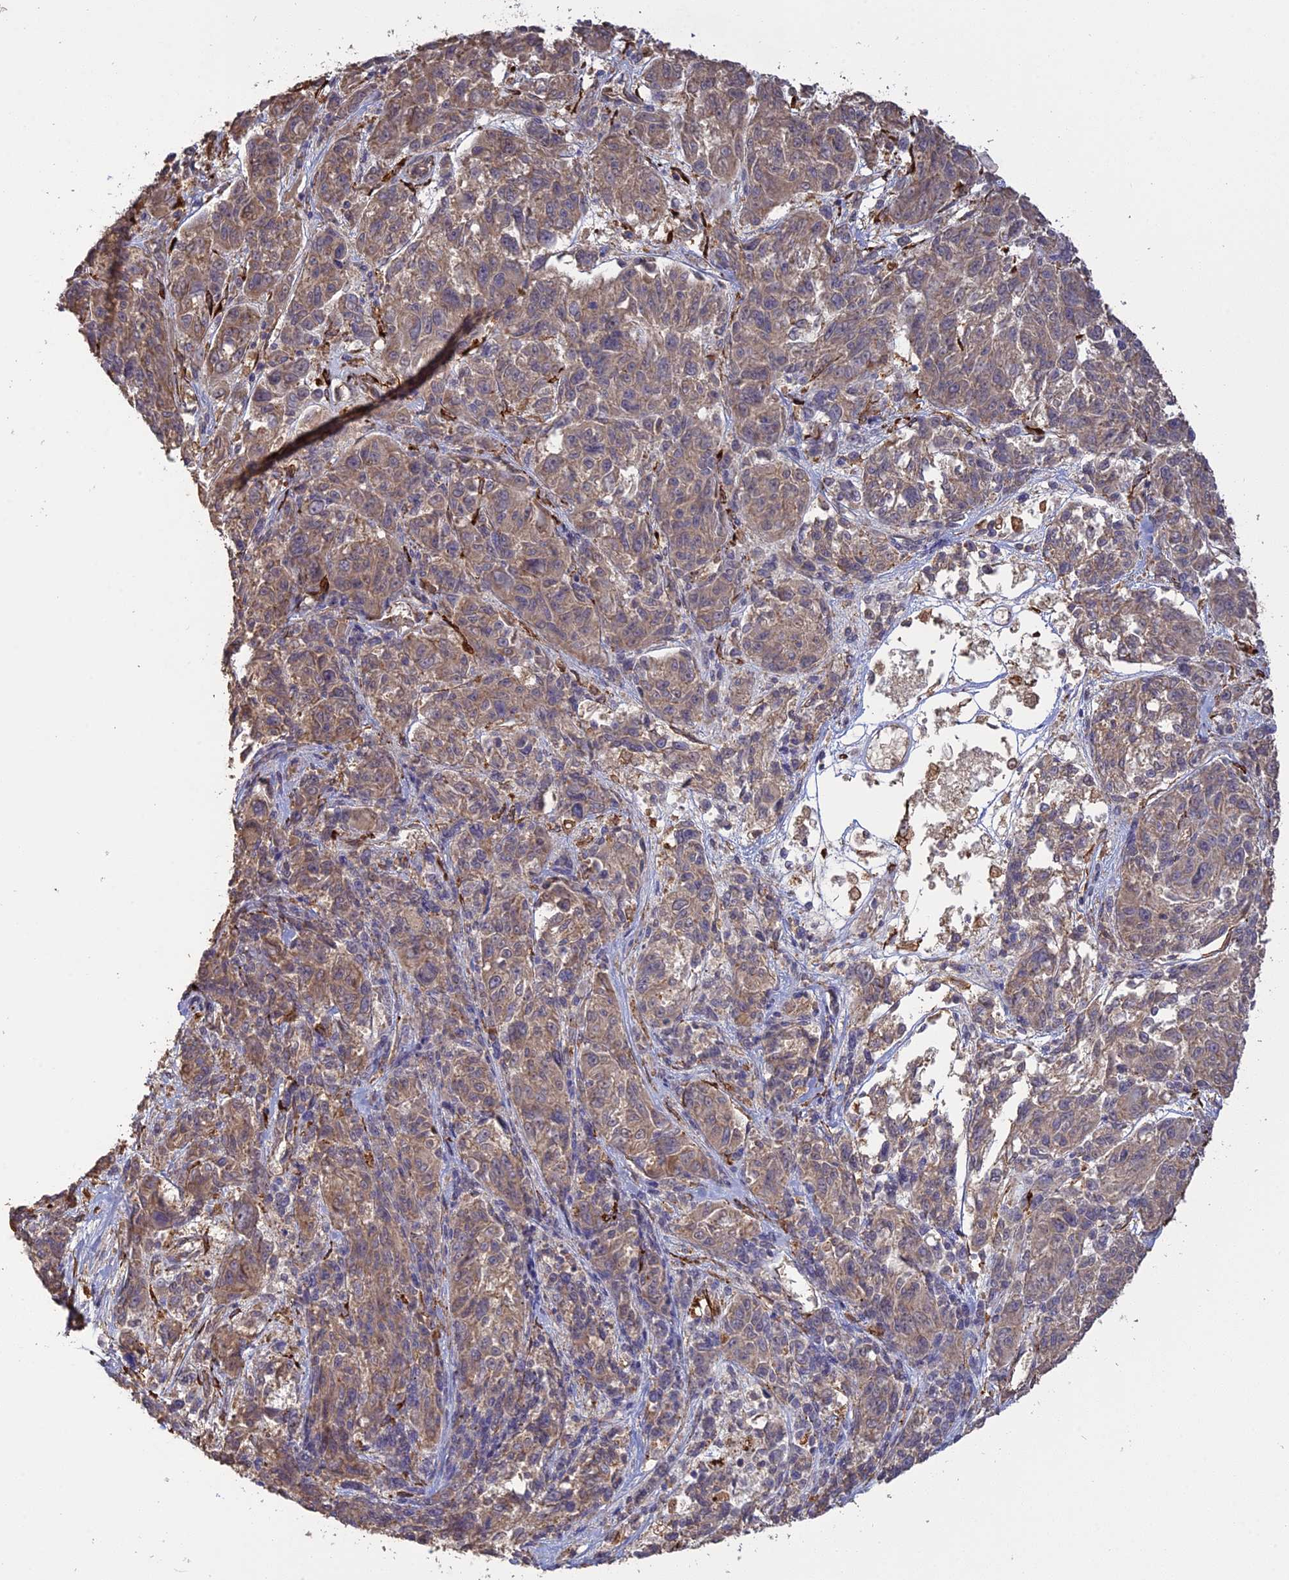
{"staining": {"intensity": "weak", "quantity": "25%-75%", "location": "cytoplasmic/membranous"}, "tissue": "melanoma", "cell_type": "Tumor cells", "image_type": "cancer", "snomed": [{"axis": "morphology", "description": "Malignant melanoma, NOS"}, {"axis": "topography", "description": "Skin"}], "caption": "Weak cytoplasmic/membranous expression is seen in approximately 25%-75% of tumor cells in malignant melanoma.", "gene": "PPIC", "patient": {"sex": "male", "age": 53}}